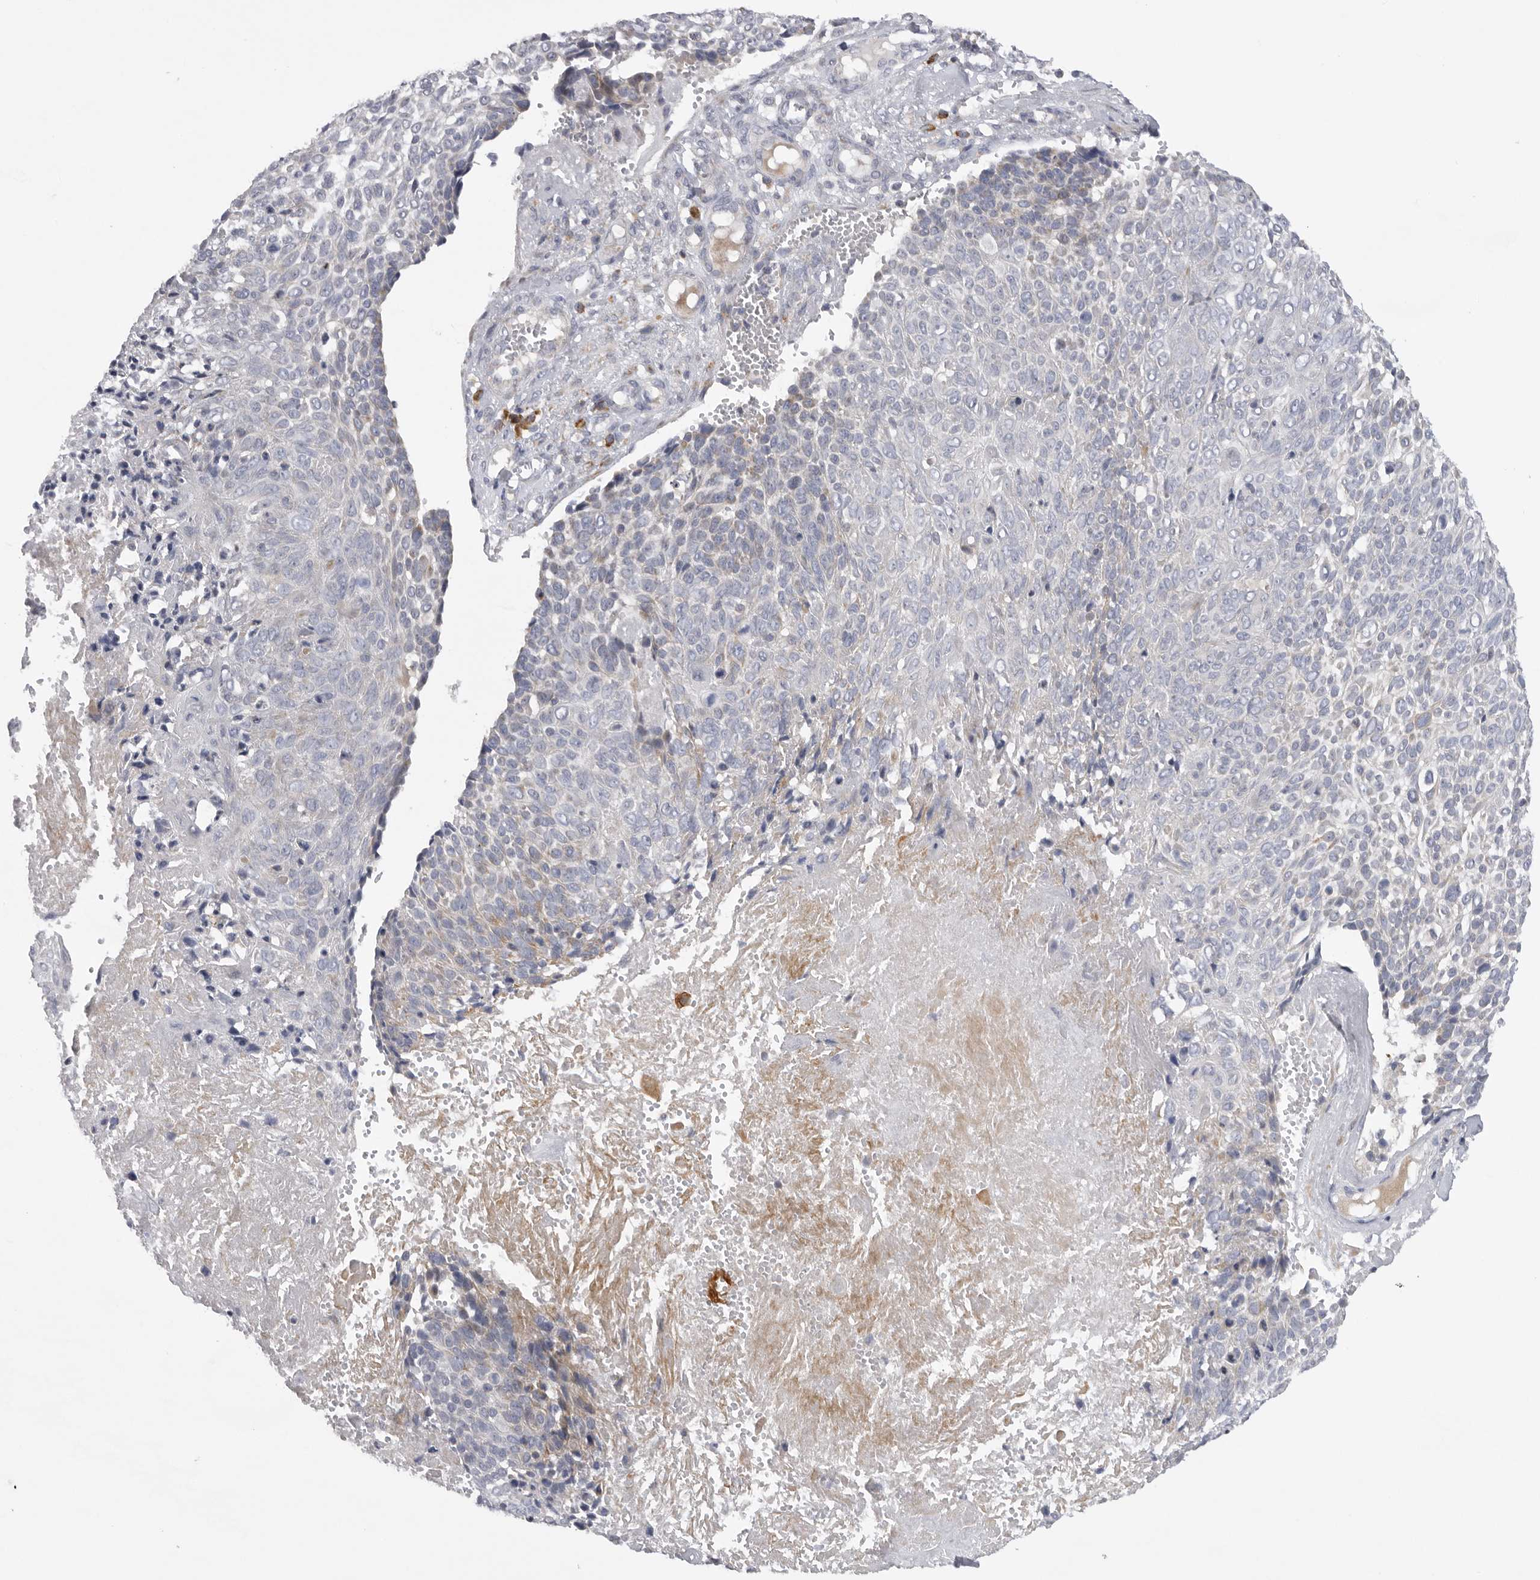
{"staining": {"intensity": "negative", "quantity": "none", "location": "none"}, "tissue": "cervical cancer", "cell_type": "Tumor cells", "image_type": "cancer", "snomed": [{"axis": "morphology", "description": "Squamous cell carcinoma, NOS"}, {"axis": "topography", "description": "Cervix"}], "caption": "Tumor cells show no significant protein positivity in cervical cancer. The staining is performed using DAB brown chromogen with nuclei counter-stained in using hematoxylin.", "gene": "USP24", "patient": {"sex": "female", "age": 74}}